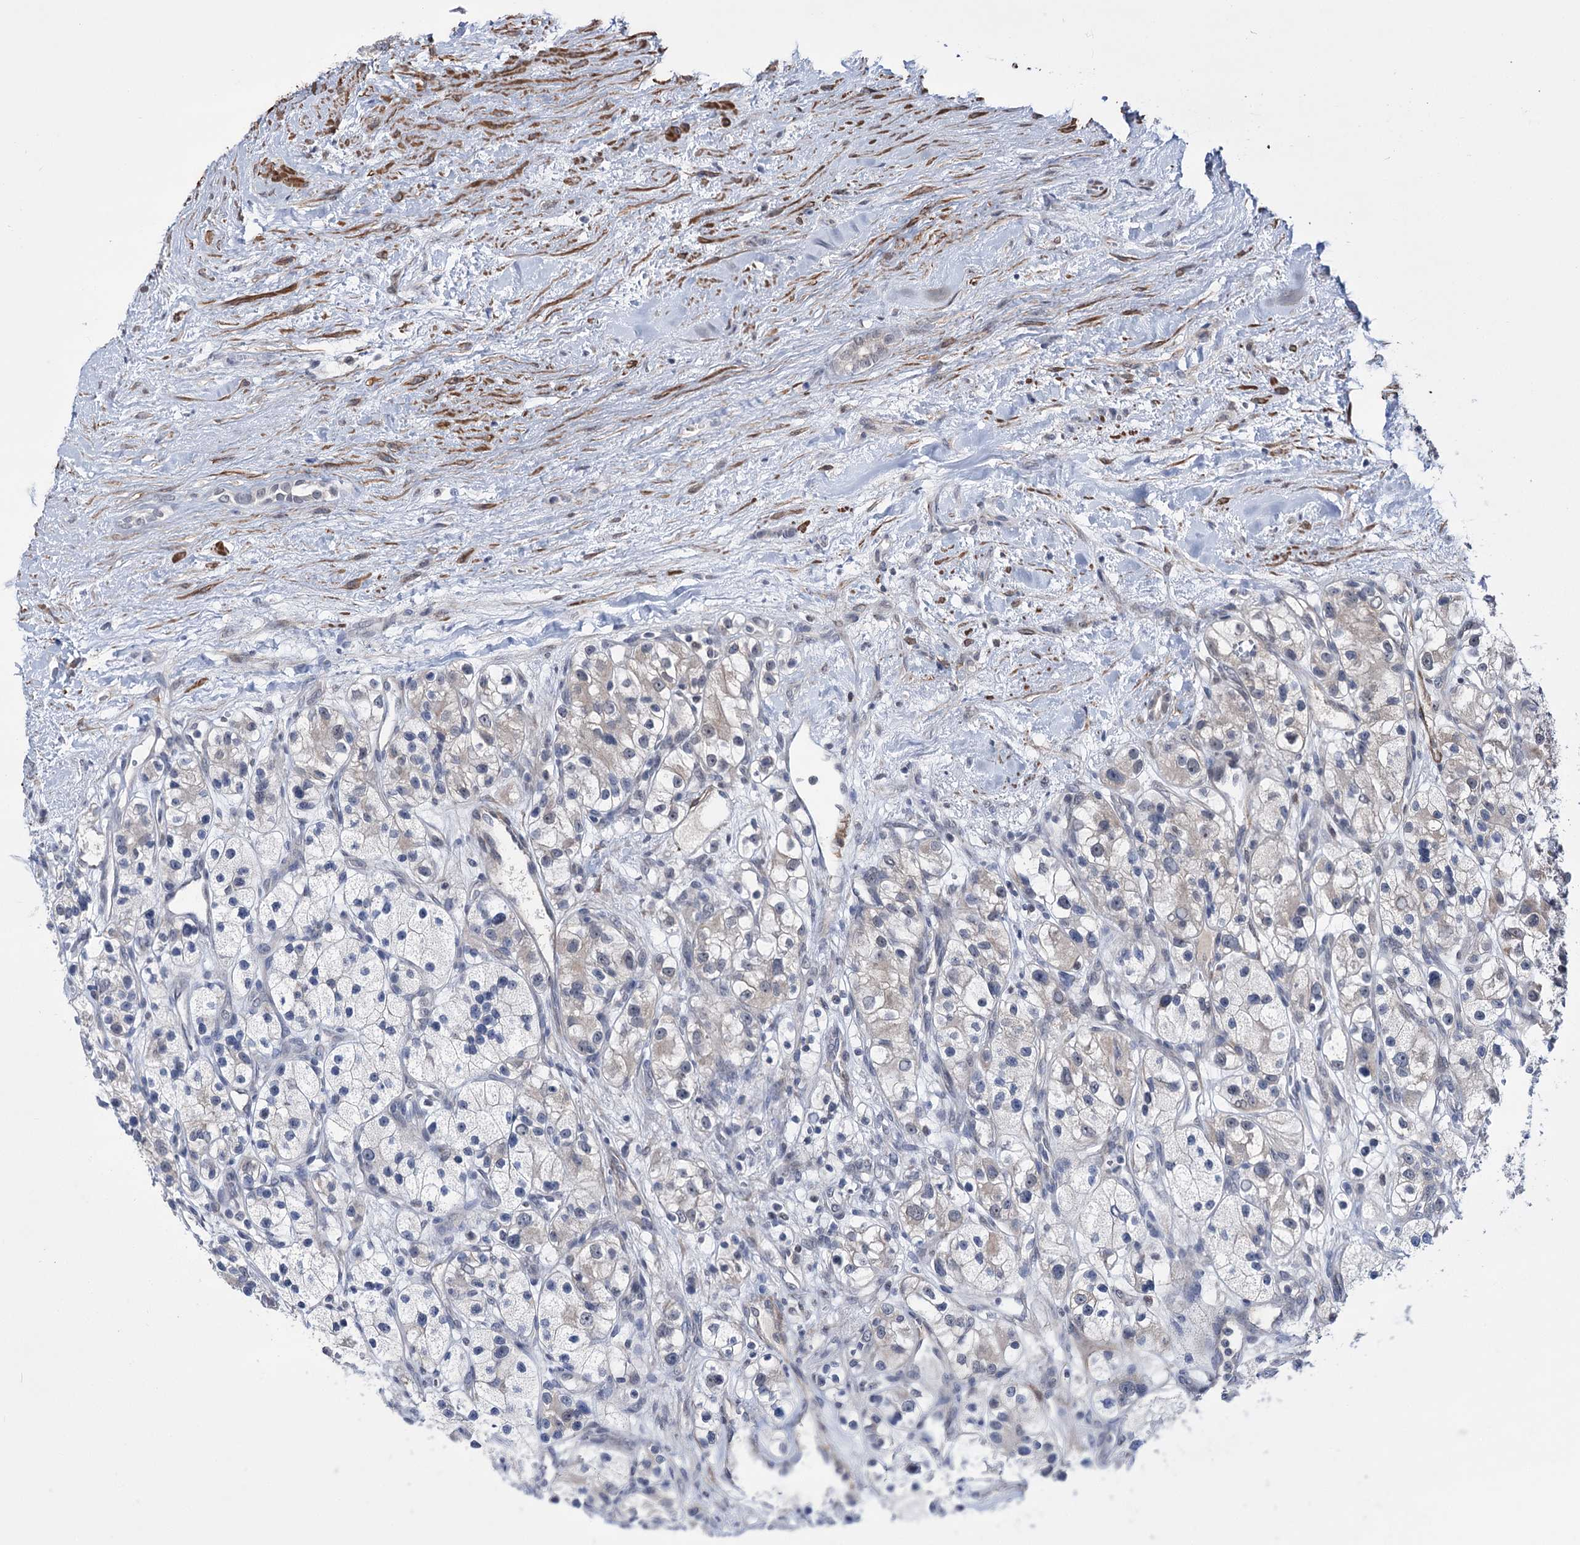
{"staining": {"intensity": "weak", "quantity": "<25%", "location": "cytoplasmic/membranous"}, "tissue": "renal cancer", "cell_type": "Tumor cells", "image_type": "cancer", "snomed": [{"axis": "morphology", "description": "Adenocarcinoma, NOS"}, {"axis": "topography", "description": "Kidney"}], "caption": "IHC photomicrograph of neoplastic tissue: renal cancer (adenocarcinoma) stained with DAB reveals no significant protein staining in tumor cells.", "gene": "PPRC1", "patient": {"sex": "female", "age": 57}}